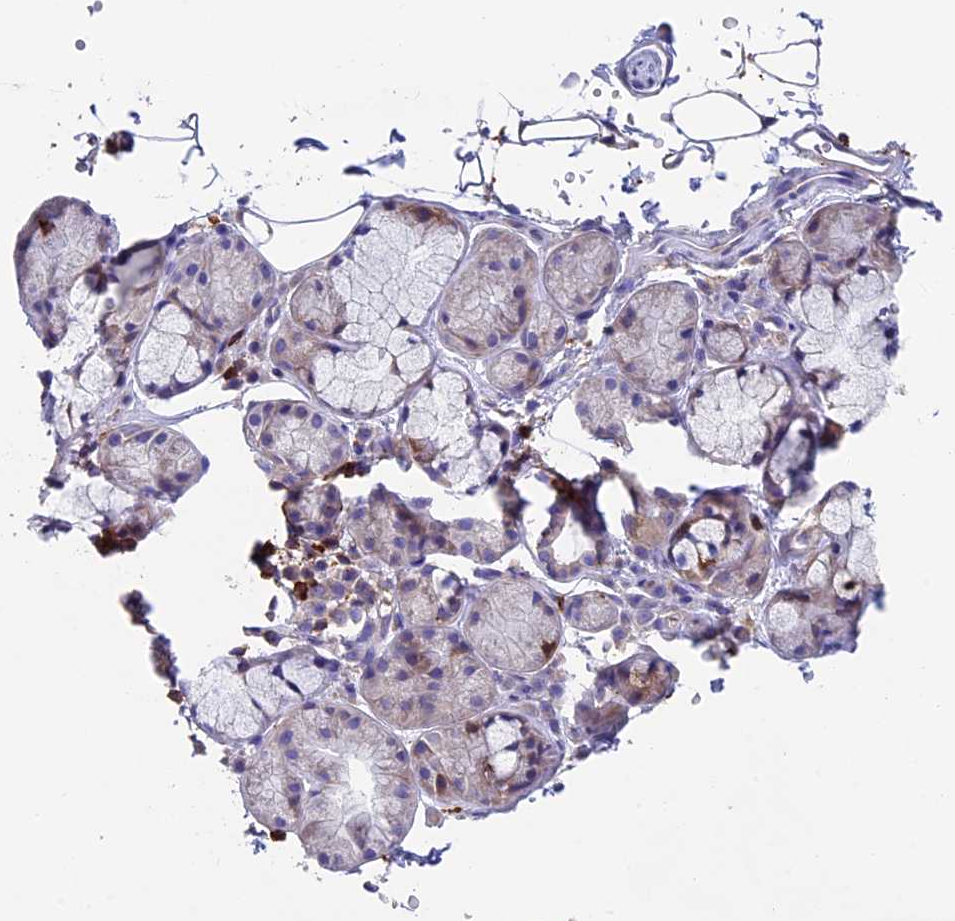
{"staining": {"intensity": "negative", "quantity": "none", "location": "none"}, "tissue": "adipose tissue", "cell_type": "Adipocytes", "image_type": "normal", "snomed": [{"axis": "morphology", "description": "Normal tissue, NOS"}, {"axis": "topography", "description": "Lymph node"}, {"axis": "topography", "description": "Bronchus"}], "caption": "Adipose tissue stained for a protein using IHC demonstrates no expression adipocytes.", "gene": "ADAT1", "patient": {"sex": "male", "age": 63}}